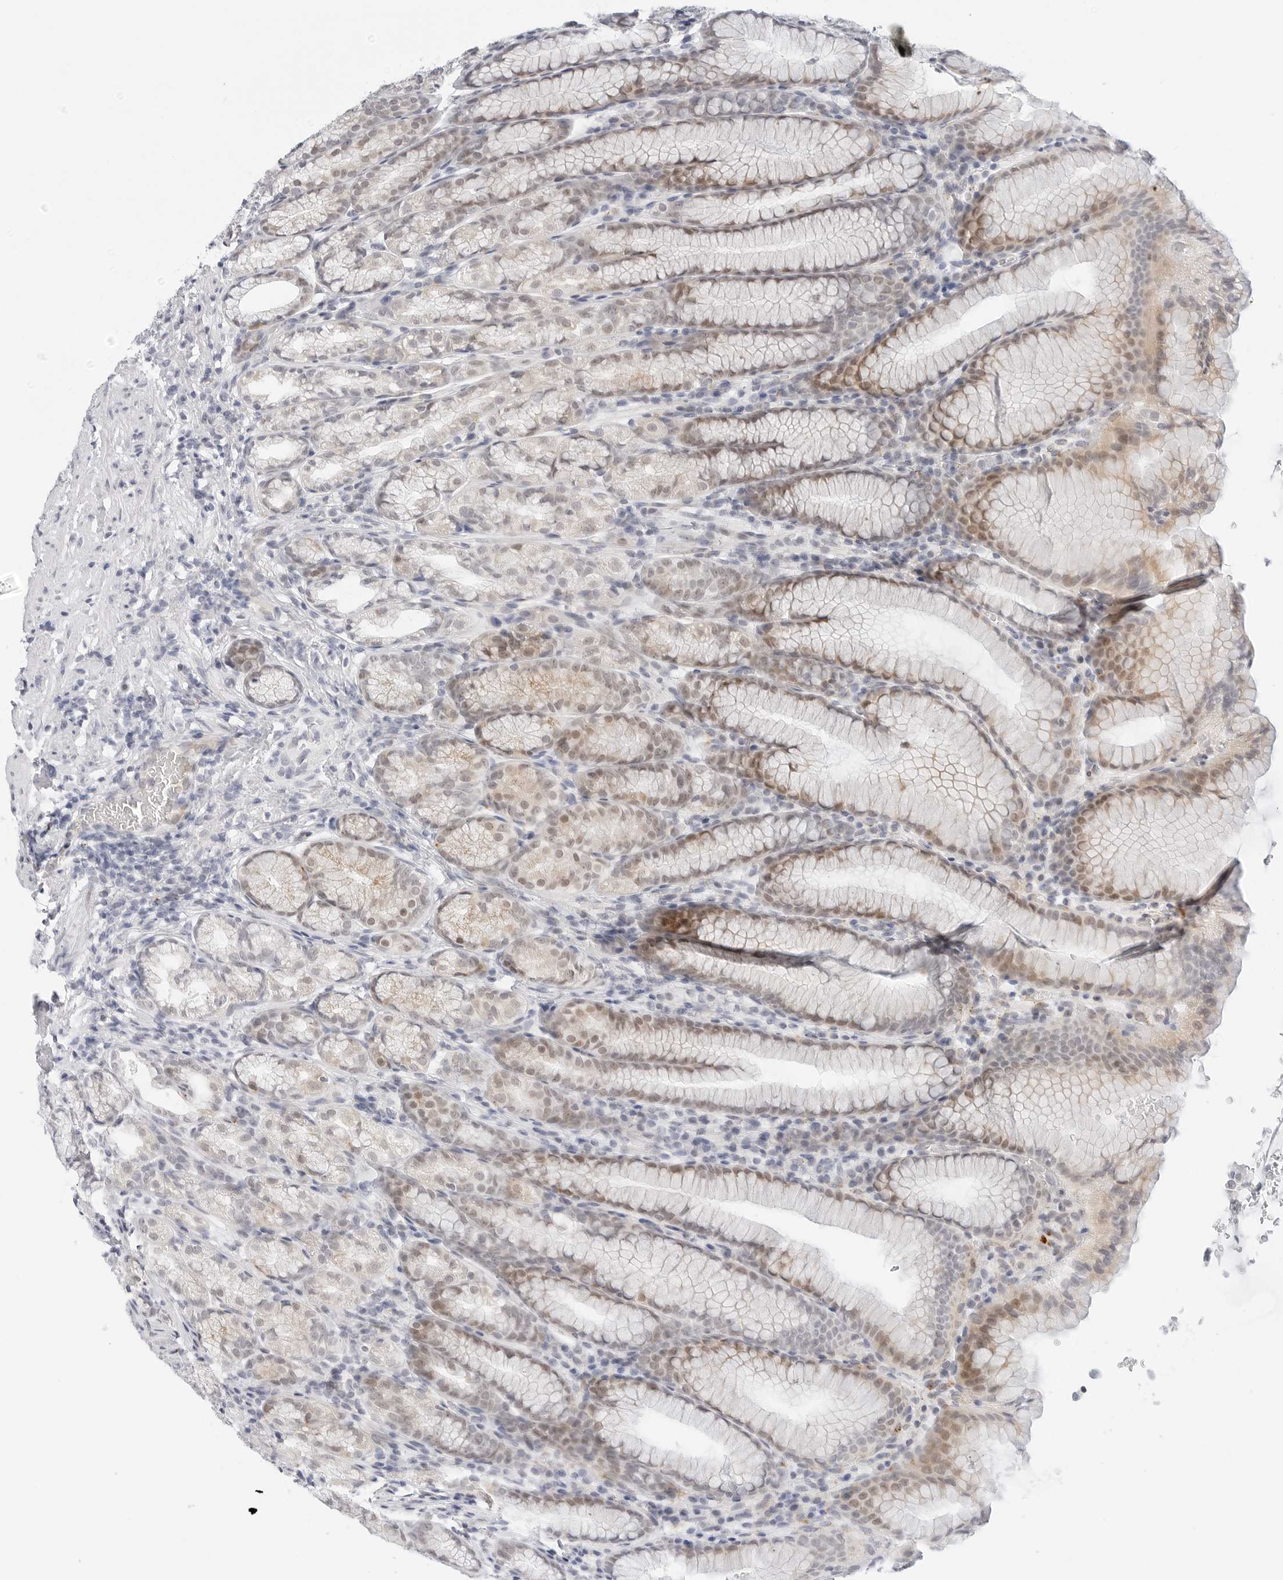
{"staining": {"intensity": "weak", "quantity": "25%-75%", "location": "cytoplasmic/membranous,nuclear"}, "tissue": "stomach", "cell_type": "Glandular cells", "image_type": "normal", "snomed": [{"axis": "morphology", "description": "Normal tissue, NOS"}, {"axis": "topography", "description": "Stomach"}], "caption": "A micrograph of stomach stained for a protein demonstrates weak cytoplasmic/membranous,nuclear brown staining in glandular cells.", "gene": "TSEN2", "patient": {"sex": "male", "age": 42}}